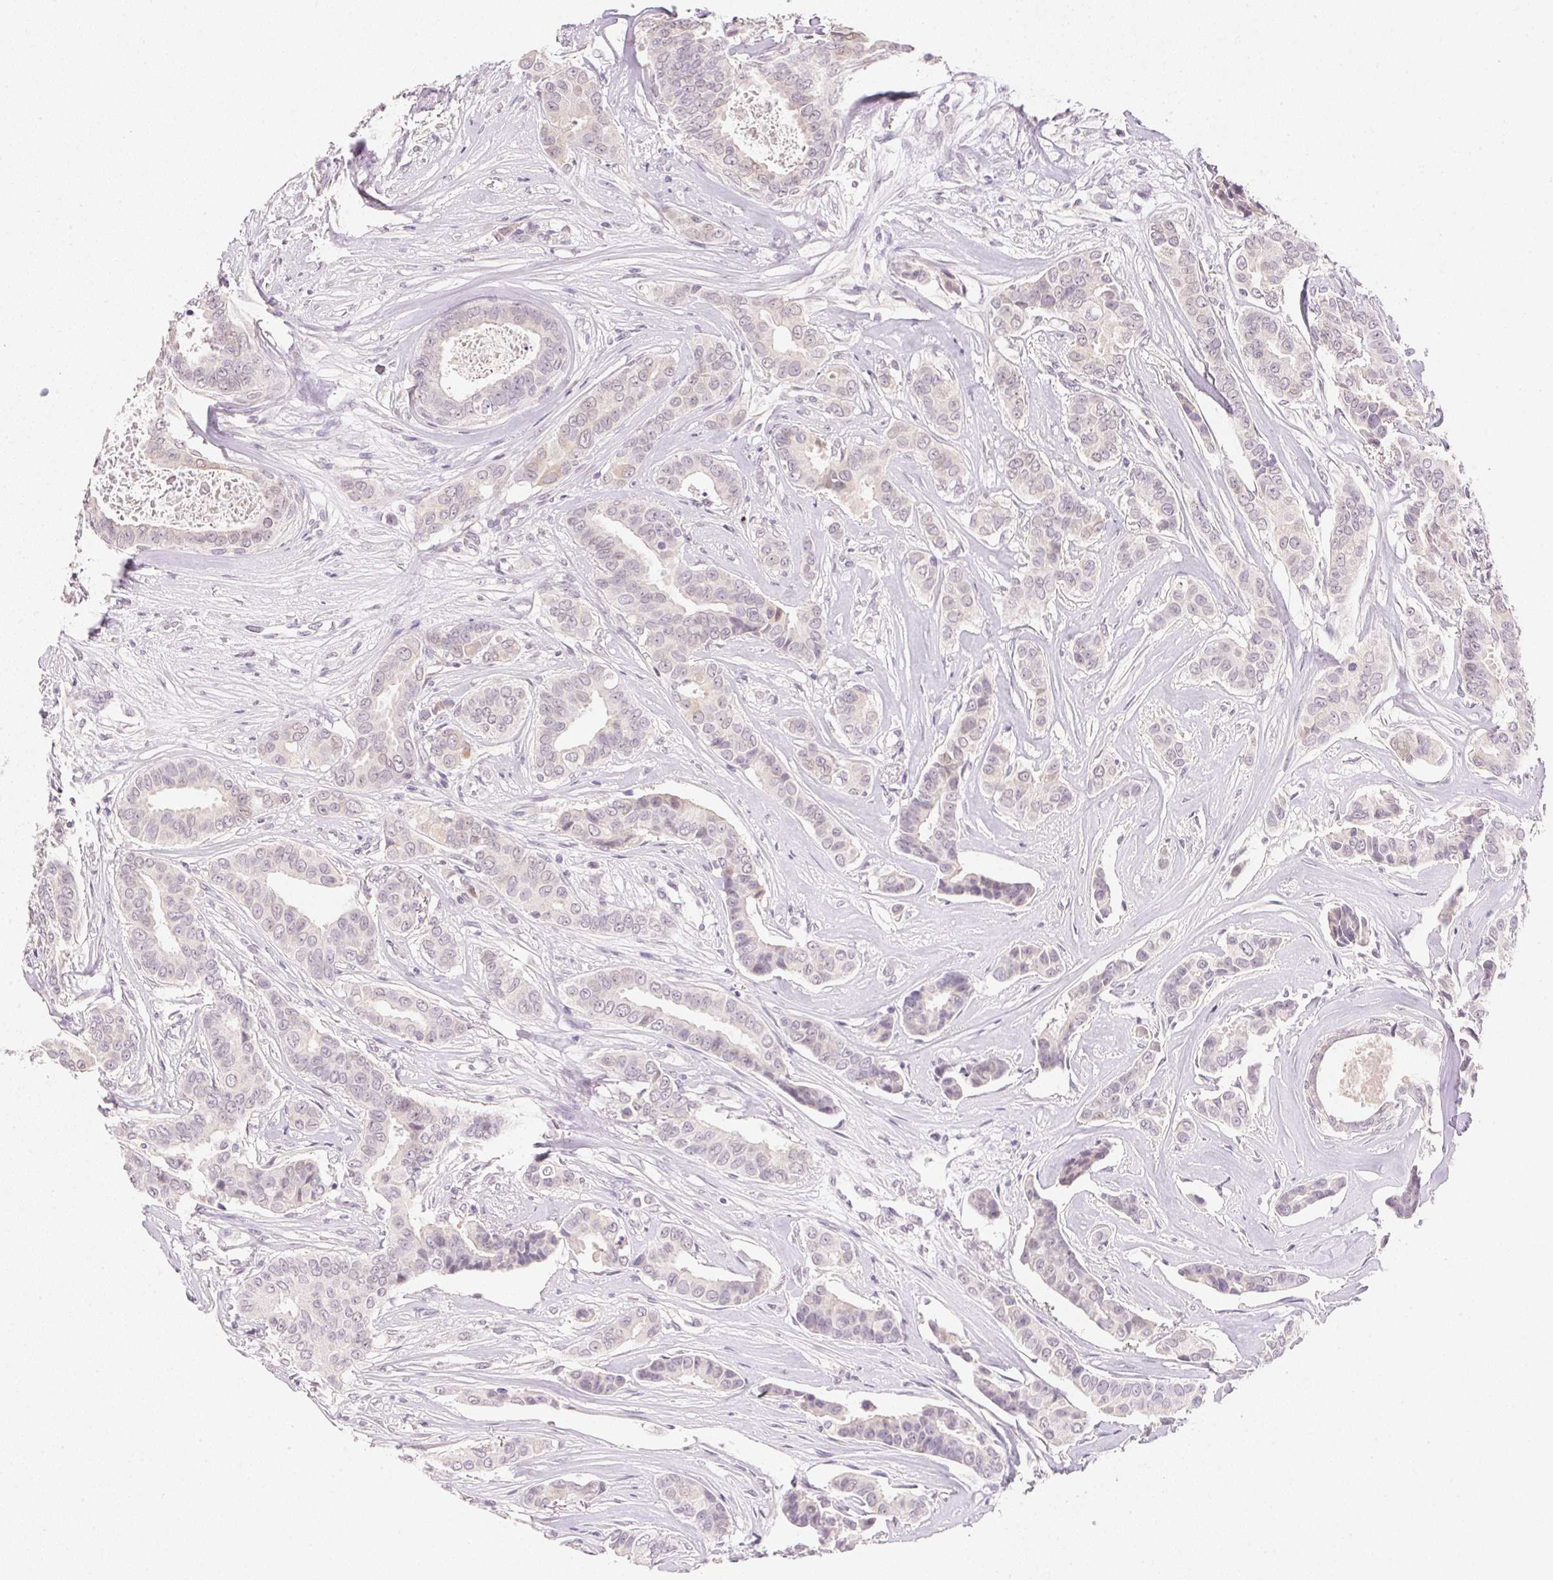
{"staining": {"intensity": "negative", "quantity": "none", "location": "none"}, "tissue": "breast cancer", "cell_type": "Tumor cells", "image_type": "cancer", "snomed": [{"axis": "morphology", "description": "Duct carcinoma"}, {"axis": "topography", "description": "Breast"}], "caption": "Infiltrating ductal carcinoma (breast) was stained to show a protein in brown. There is no significant positivity in tumor cells.", "gene": "DHCR24", "patient": {"sex": "female", "age": 45}}